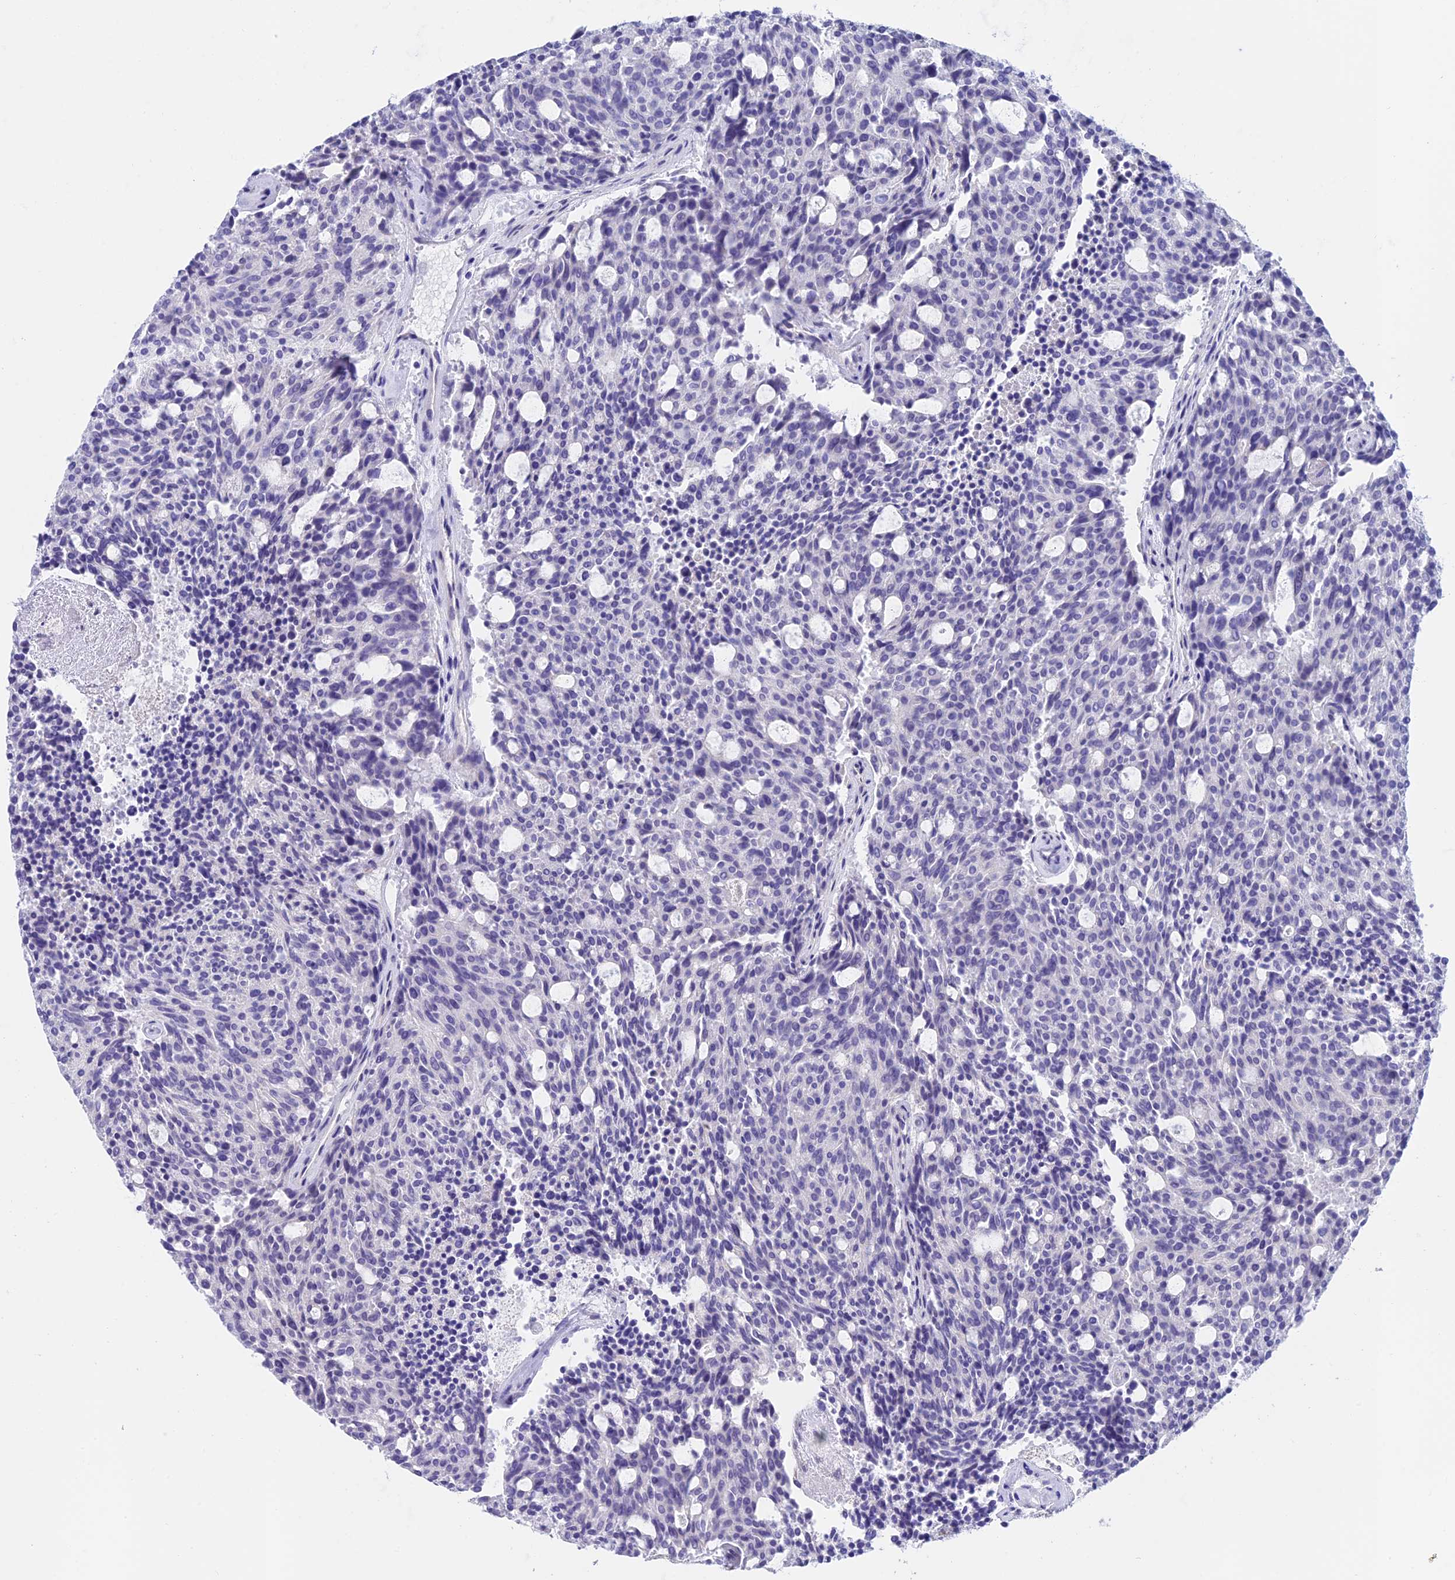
{"staining": {"intensity": "negative", "quantity": "none", "location": "none"}, "tissue": "carcinoid", "cell_type": "Tumor cells", "image_type": "cancer", "snomed": [{"axis": "morphology", "description": "Carcinoid, malignant, NOS"}, {"axis": "topography", "description": "Pancreas"}], "caption": "Human carcinoid stained for a protein using IHC exhibits no positivity in tumor cells.", "gene": "C17orf67", "patient": {"sex": "female", "age": 54}}